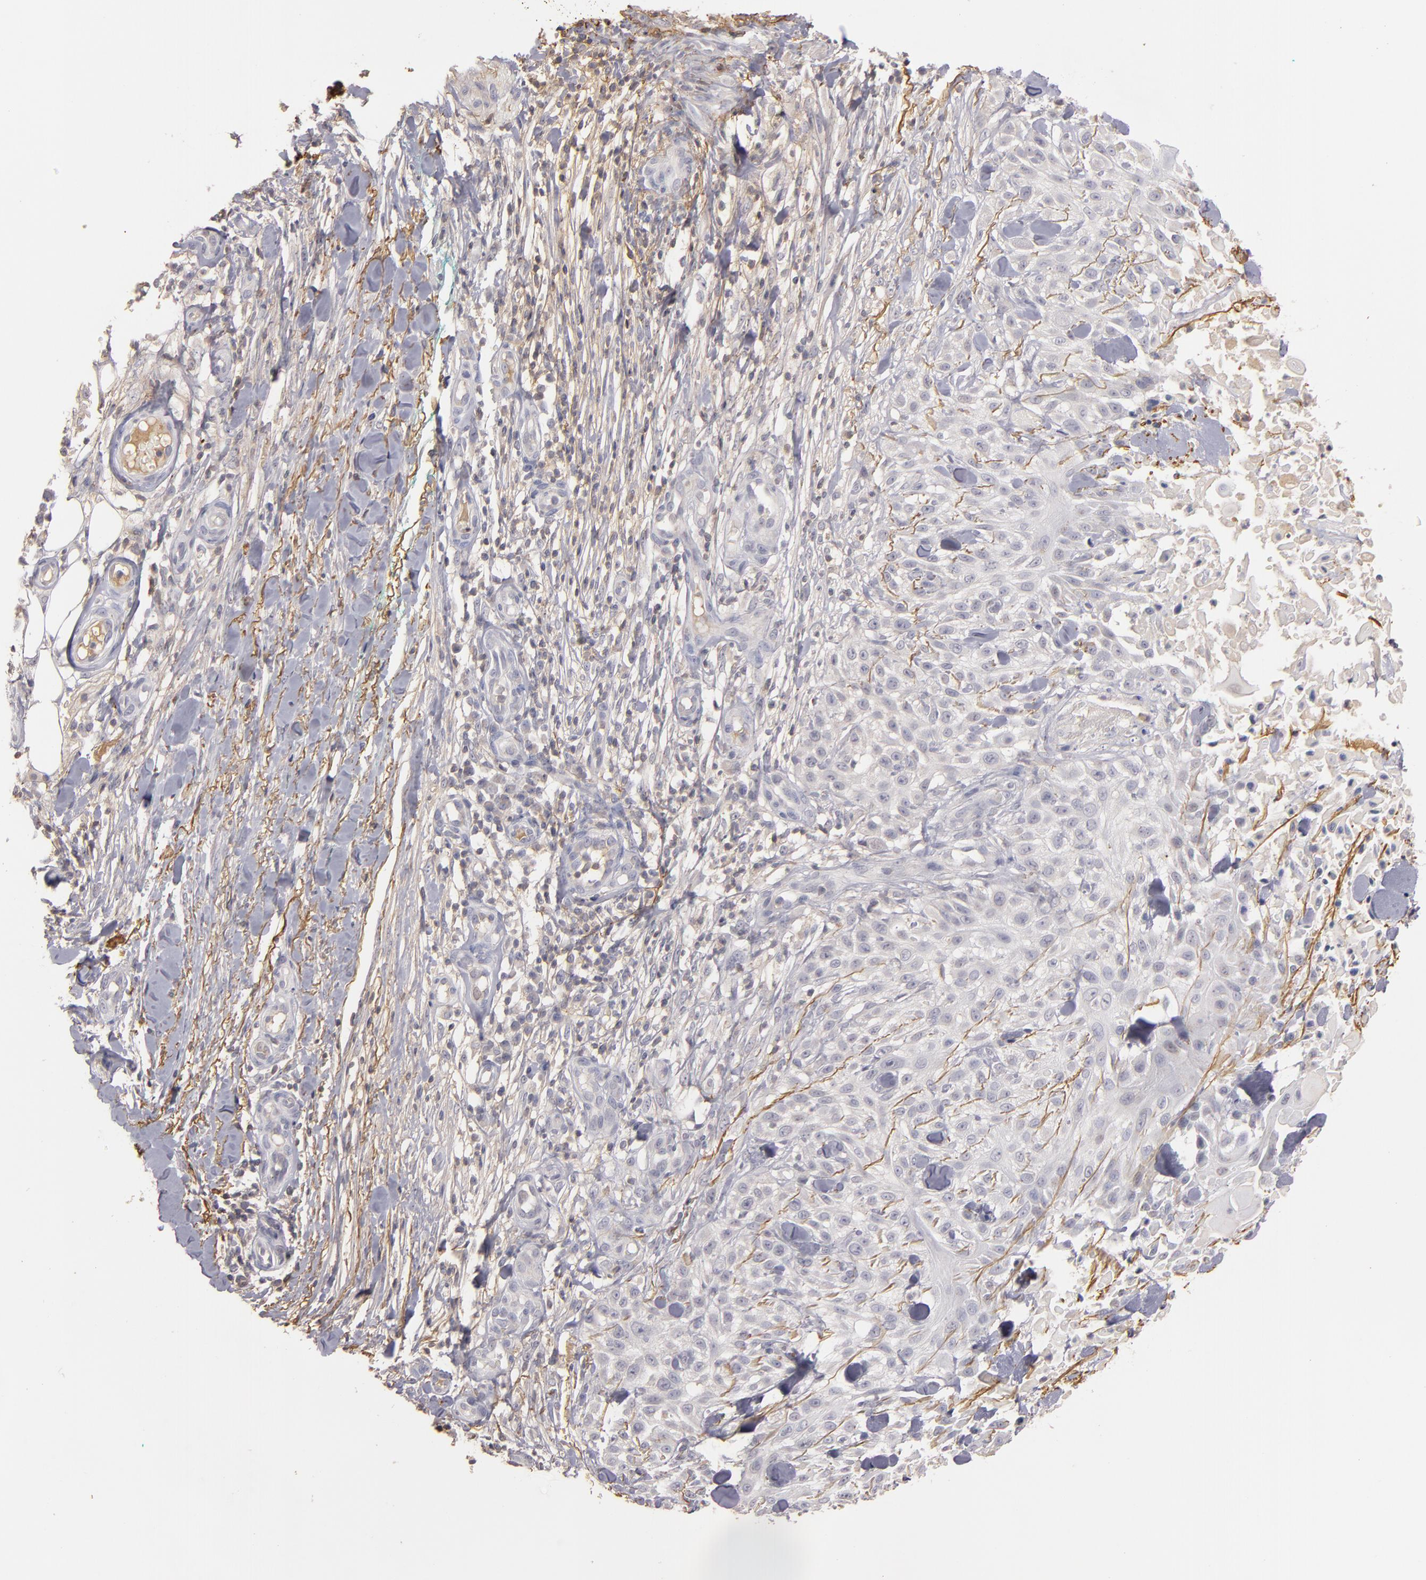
{"staining": {"intensity": "negative", "quantity": "none", "location": "none"}, "tissue": "skin cancer", "cell_type": "Tumor cells", "image_type": "cancer", "snomed": [{"axis": "morphology", "description": "Squamous cell carcinoma, NOS"}, {"axis": "topography", "description": "Skin"}], "caption": "A histopathology image of human squamous cell carcinoma (skin) is negative for staining in tumor cells.", "gene": "MBL2", "patient": {"sex": "female", "age": 42}}